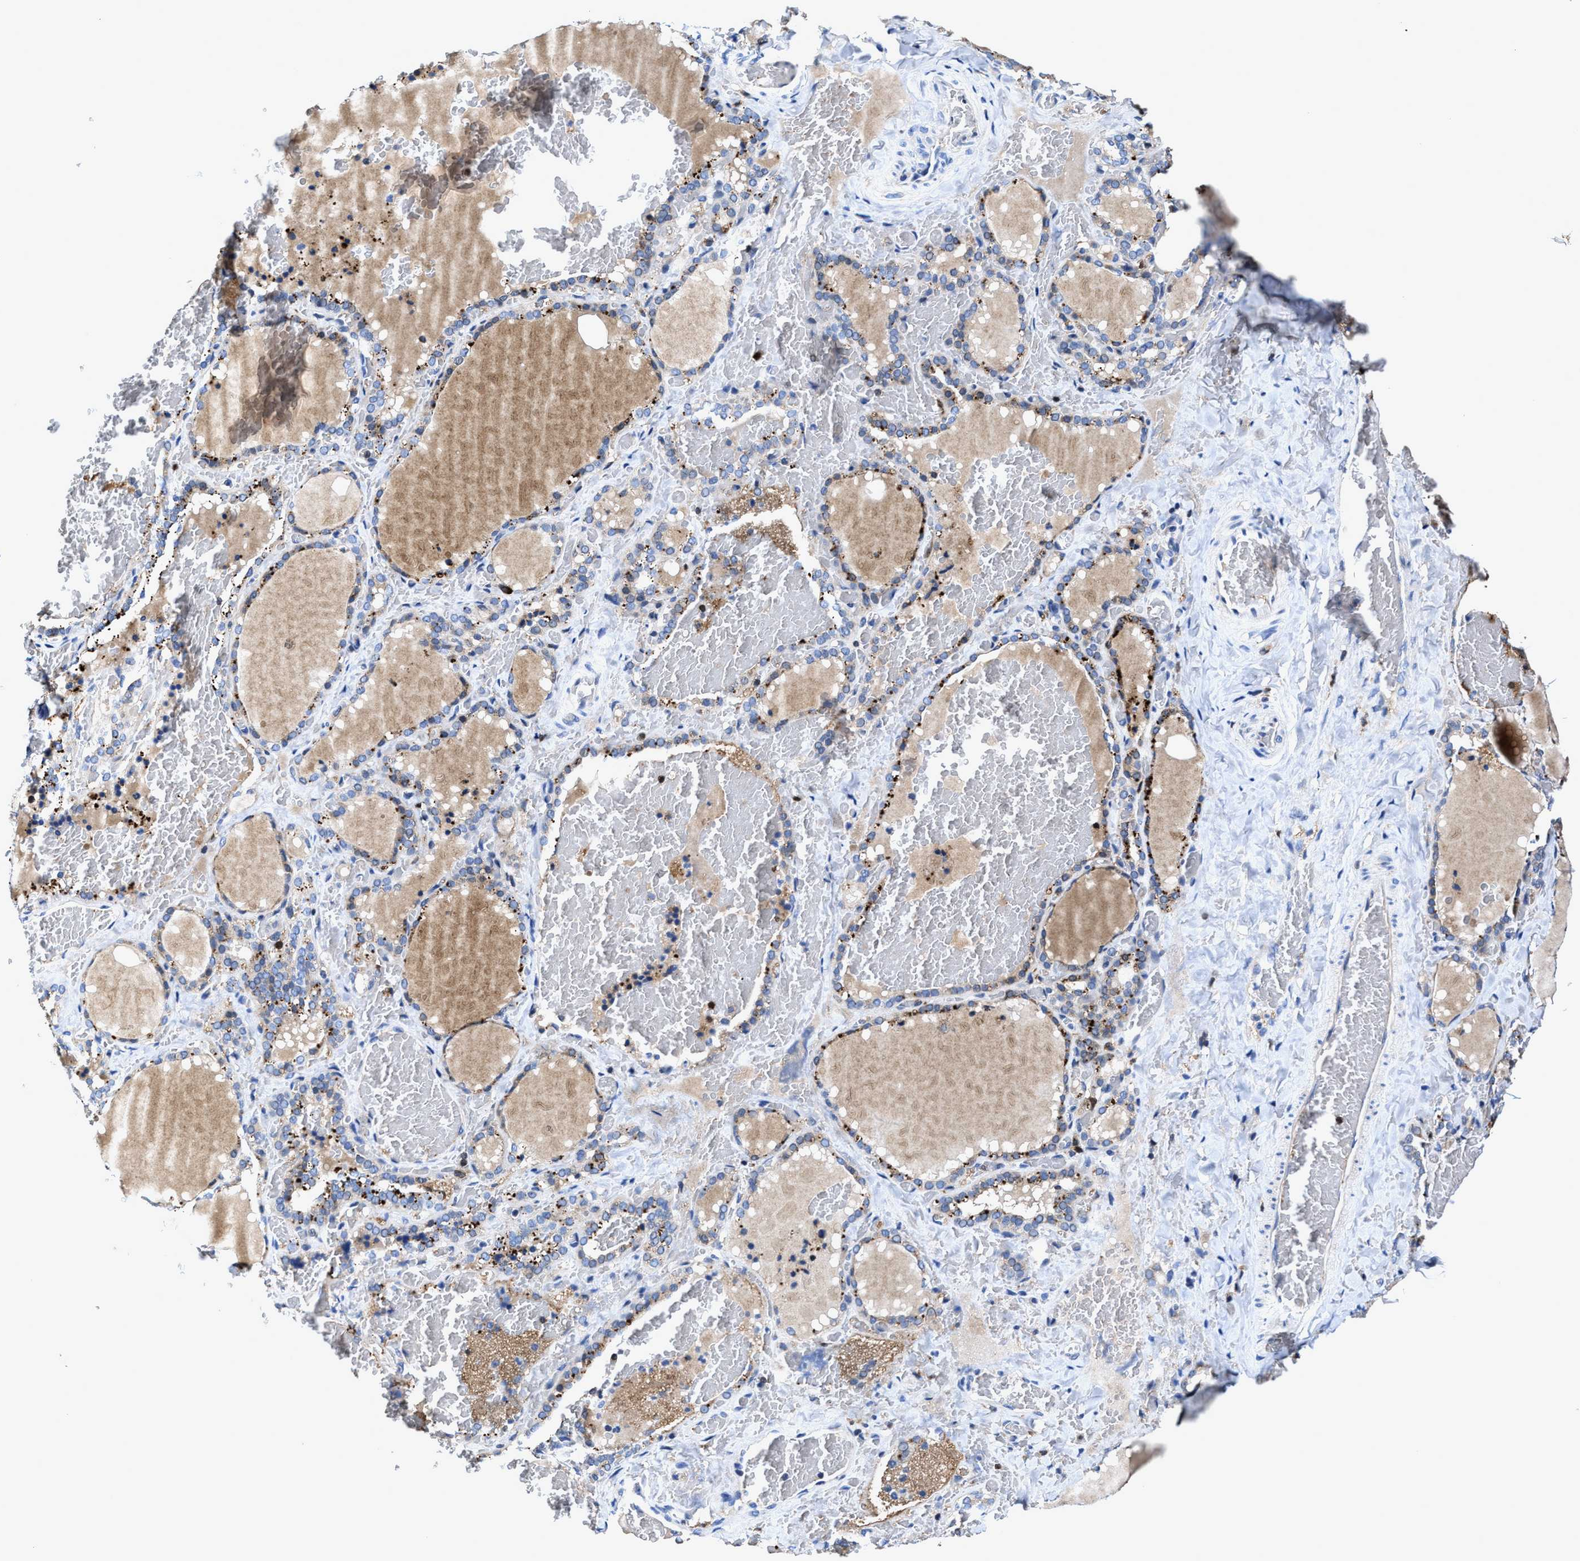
{"staining": {"intensity": "moderate", "quantity": "25%-75%", "location": "cytoplasmic/membranous"}, "tissue": "thyroid gland", "cell_type": "Glandular cells", "image_type": "normal", "snomed": [{"axis": "morphology", "description": "Normal tissue, NOS"}, {"axis": "topography", "description": "Thyroid gland"}], "caption": "The photomicrograph displays staining of unremarkable thyroid gland, revealing moderate cytoplasmic/membranous protein staining (brown color) within glandular cells.", "gene": "RGS10", "patient": {"sex": "female", "age": 22}}